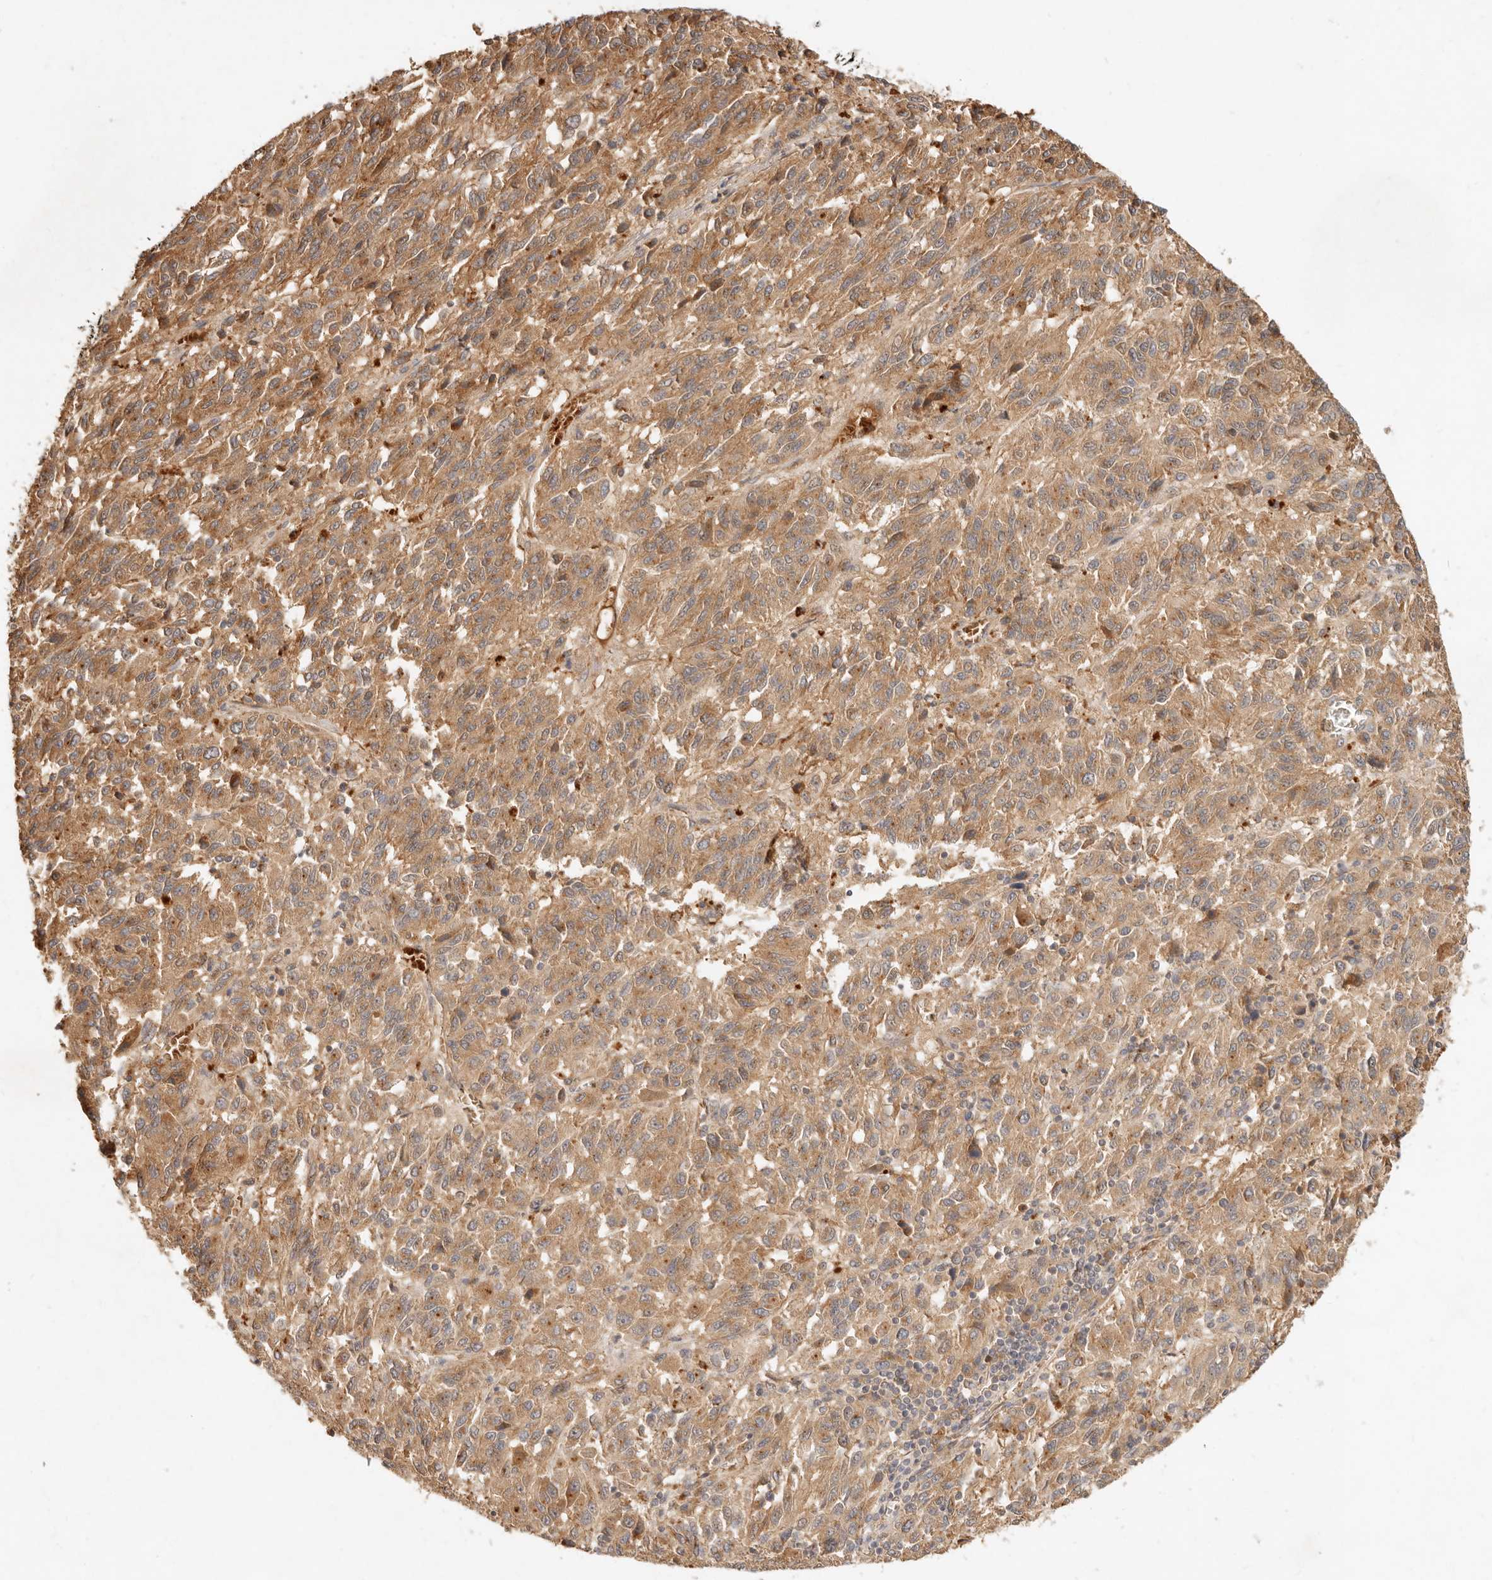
{"staining": {"intensity": "moderate", "quantity": ">75%", "location": "cytoplasmic/membranous"}, "tissue": "melanoma", "cell_type": "Tumor cells", "image_type": "cancer", "snomed": [{"axis": "morphology", "description": "Malignant melanoma, Metastatic site"}, {"axis": "topography", "description": "Lung"}], "caption": "This image exhibits immunohistochemistry staining of malignant melanoma (metastatic site), with medium moderate cytoplasmic/membranous staining in approximately >75% of tumor cells.", "gene": "FREM2", "patient": {"sex": "male", "age": 64}}